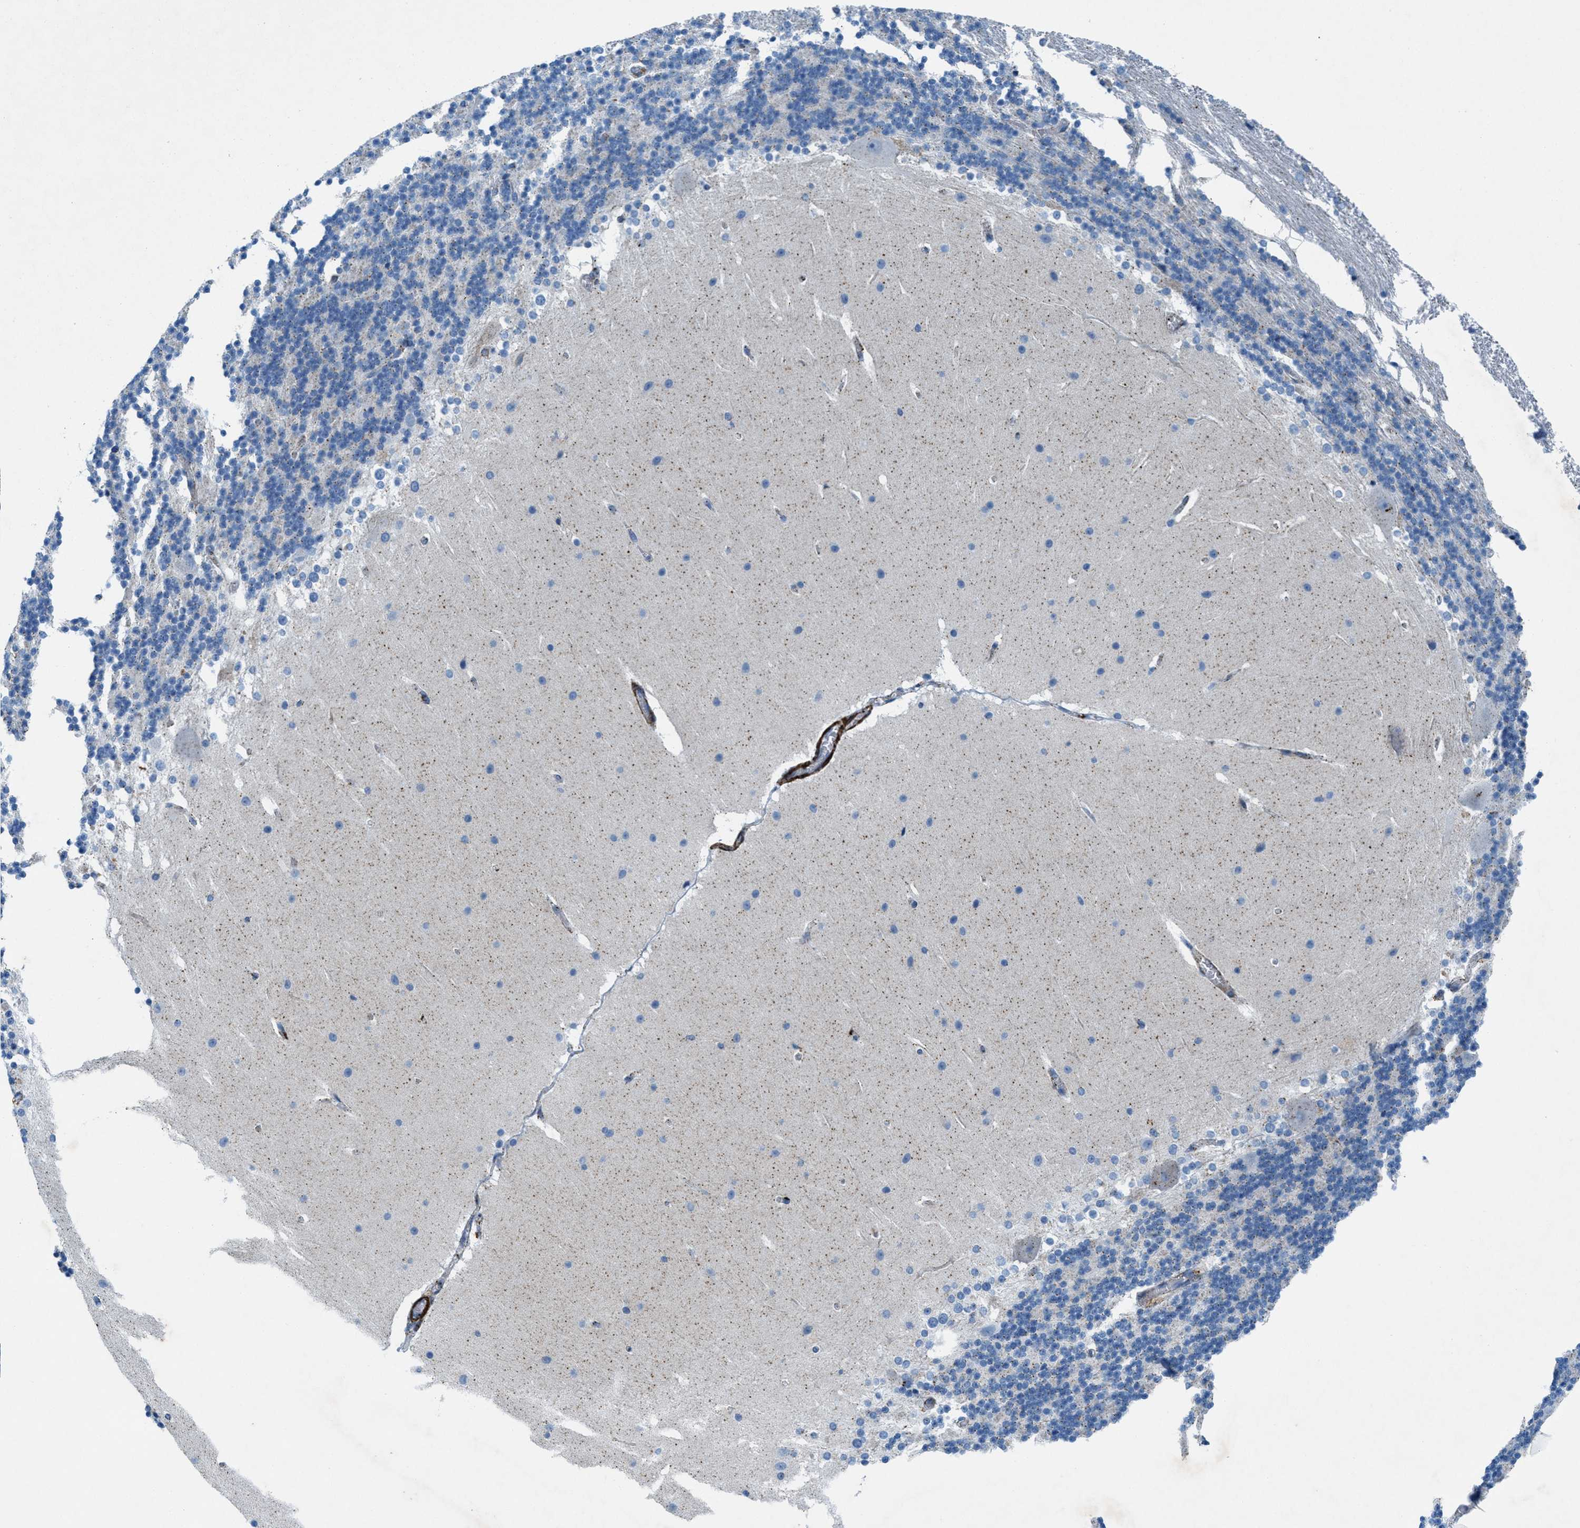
{"staining": {"intensity": "negative", "quantity": "none", "location": "none"}, "tissue": "cerebellum", "cell_type": "Cells in granular layer", "image_type": "normal", "snomed": [{"axis": "morphology", "description": "Normal tissue, NOS"}, {"axis": "topography", "description": "Cerebellum"}], "caption": "A high-resolution micrograph shows IHC staining of unremarkable cerebellum, which exhibits no significant expression in cells in granular layer. (DAB (3,3'-diaminobenzidine) IHC, high magnification).", "gene": "MFSD13A", "patient": {"sex": "female", "age": 19}}